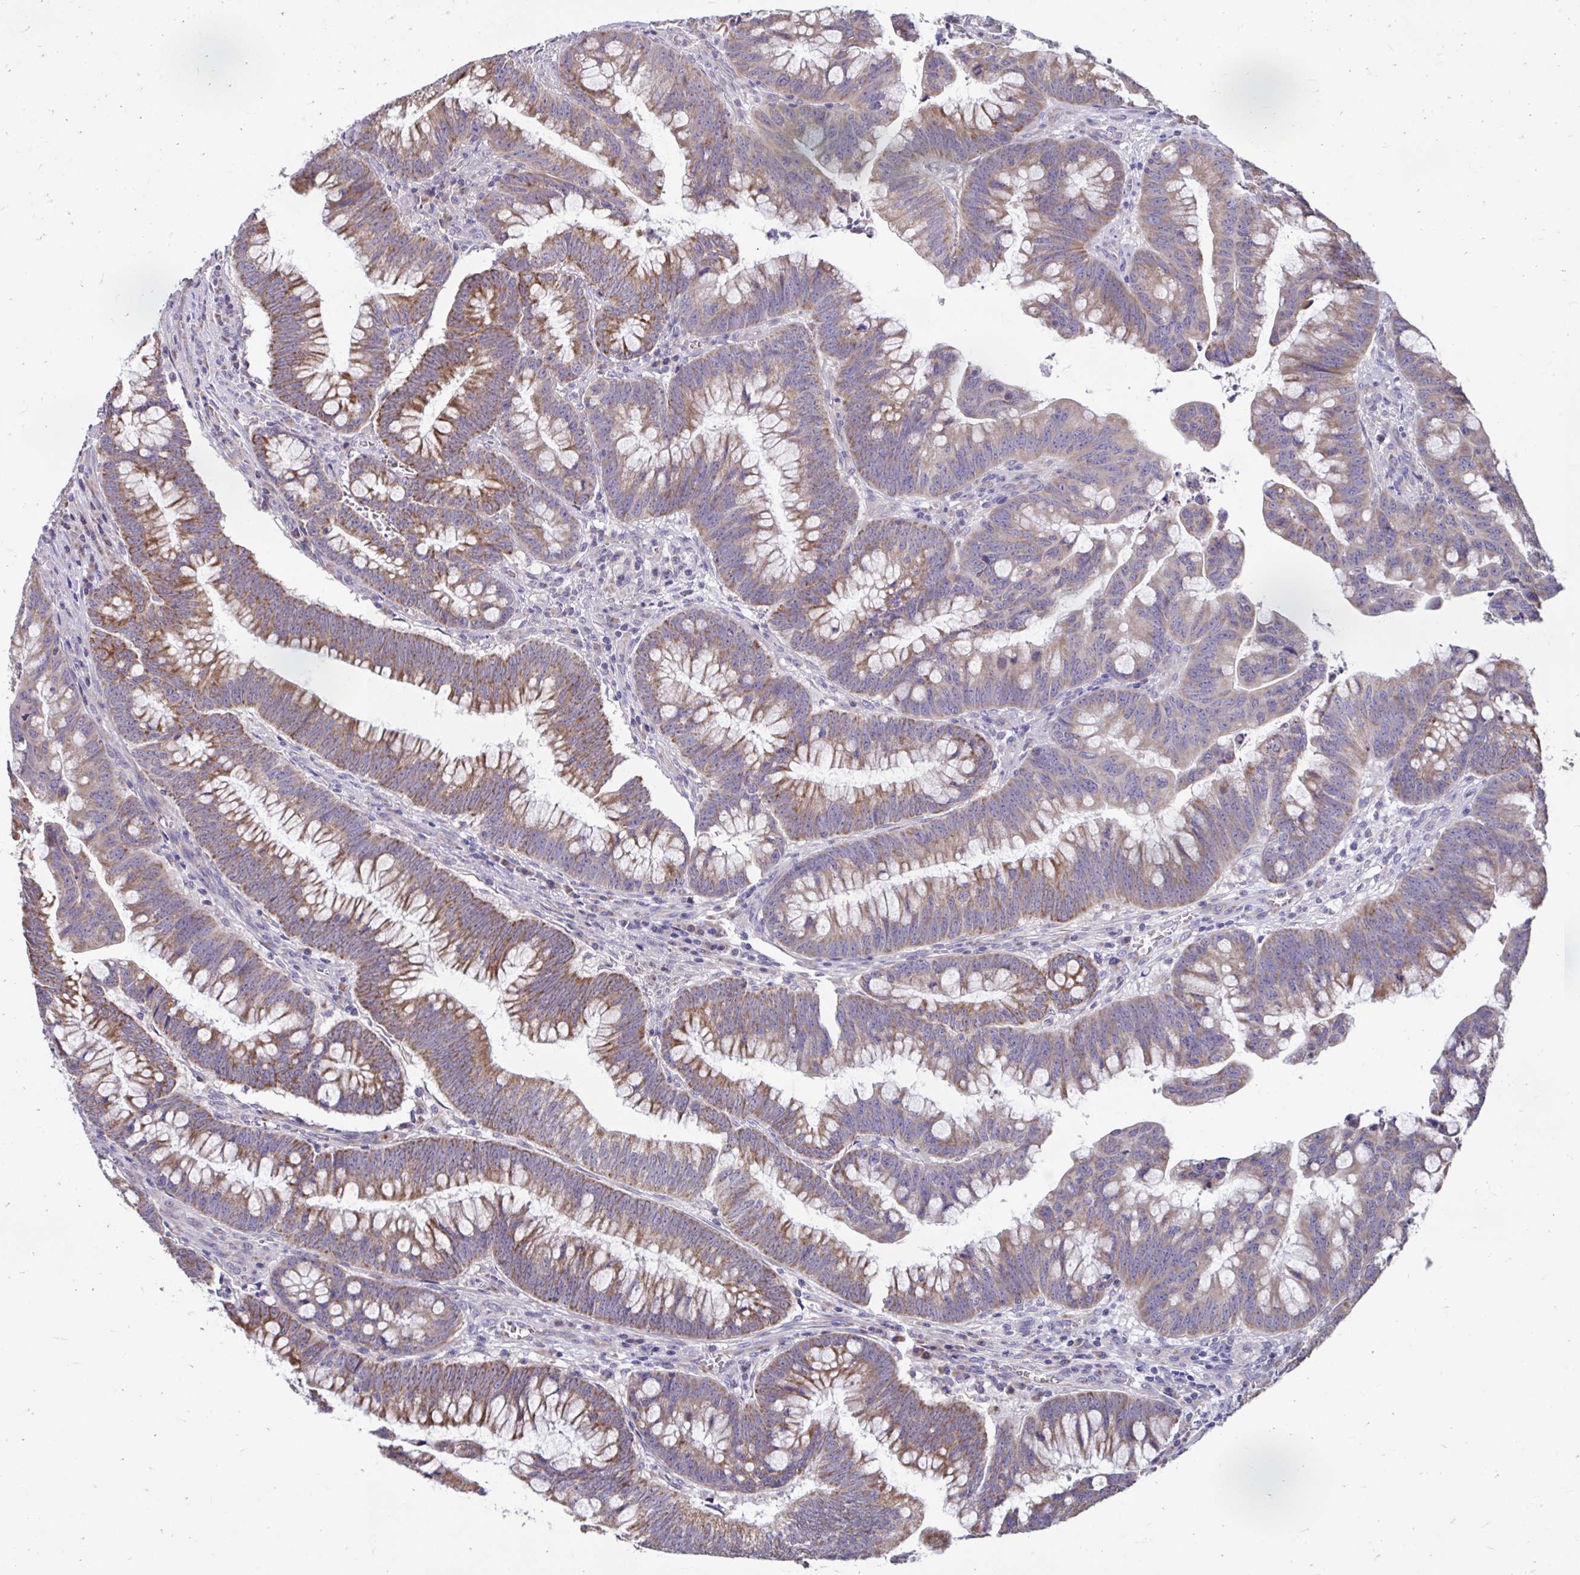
{"staining": {"intensity": "moderate", "quantity": ">75%", "location": "cytoplasmic/membranous"}, "tissue": "colorectal cancer", "cell_type": "Tumor cells", "image_type": "cancer", "snomed": [{"axis": "morphology", "description": "Adenocarcinoma, NOS"}, {"axis": "topography", "description": "Colon"}], "caption": "Colorectal cancer stained for a protein (brown) exhibits moderate cytoplasmic/membranous positive expression in approximately >75% of tumor cells.", "gene": "LINGO4", "patient": {"sex": "male", "age": 62}}